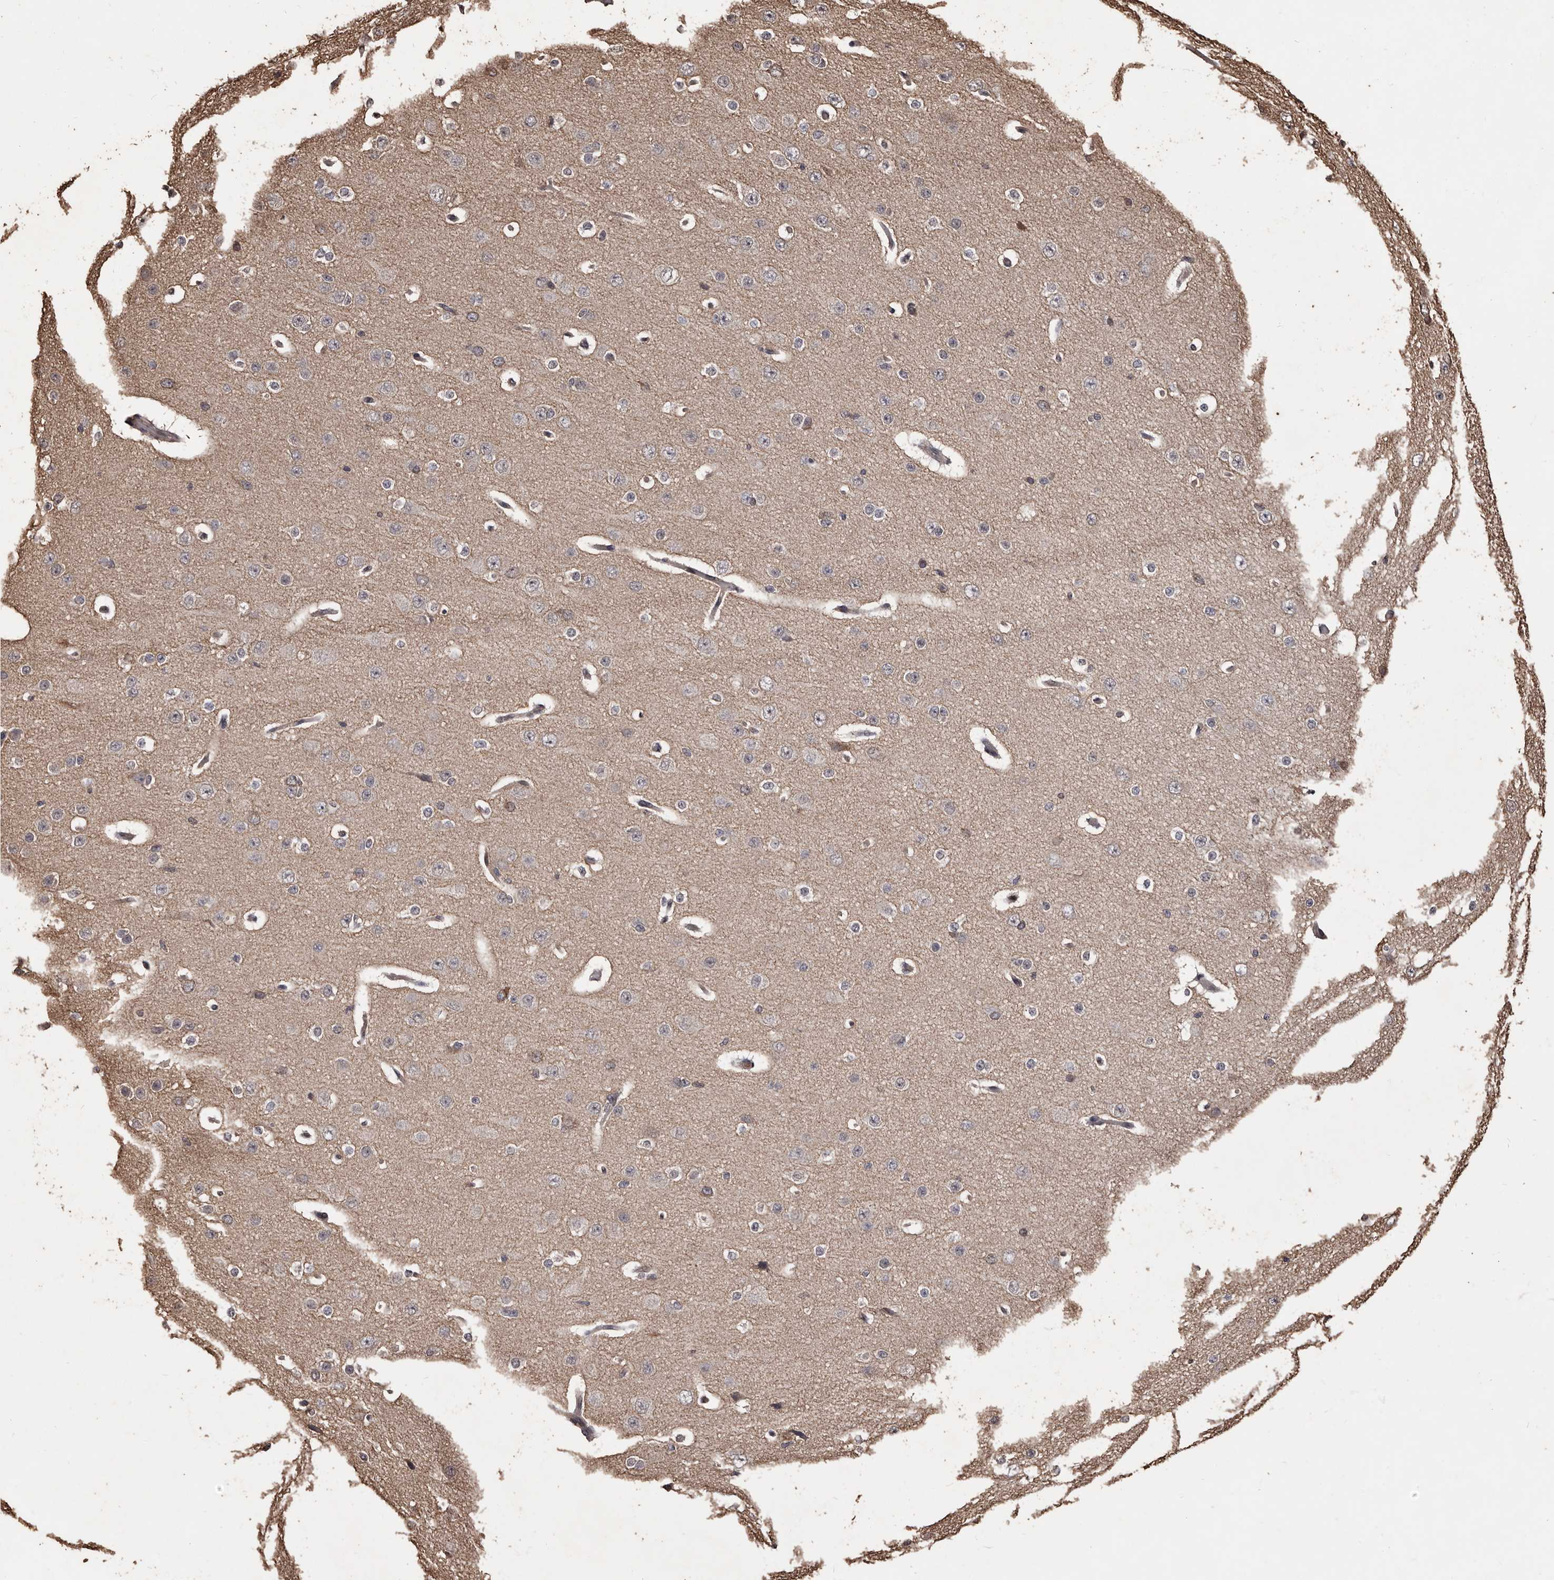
{"staining": {"intensity": "moderate", "quantity": "25%-75%", "location": "cytoplasmic/membranous"}, "tissue": "cerebral cortex", "cell_type": "Endothelial cells", "image_type": "normal", "snomed": [{"axis": "morphology", "description": "Normal tissue, NOS"}, {"axis": "morphology", "description": "Developmental malformation"}, {"axis": "topography", "description": "Cerebral cortex"}], "caption": "The photomicrograph exhibits immunohistochemical staining of unremarkable cerebral cortex. There is moderate cytoplasmic/membranous staining is identified in about 25%-75% of endothelial cells.", "gene": "NAV1", "patient": {"sex": "female", "age": 30}}